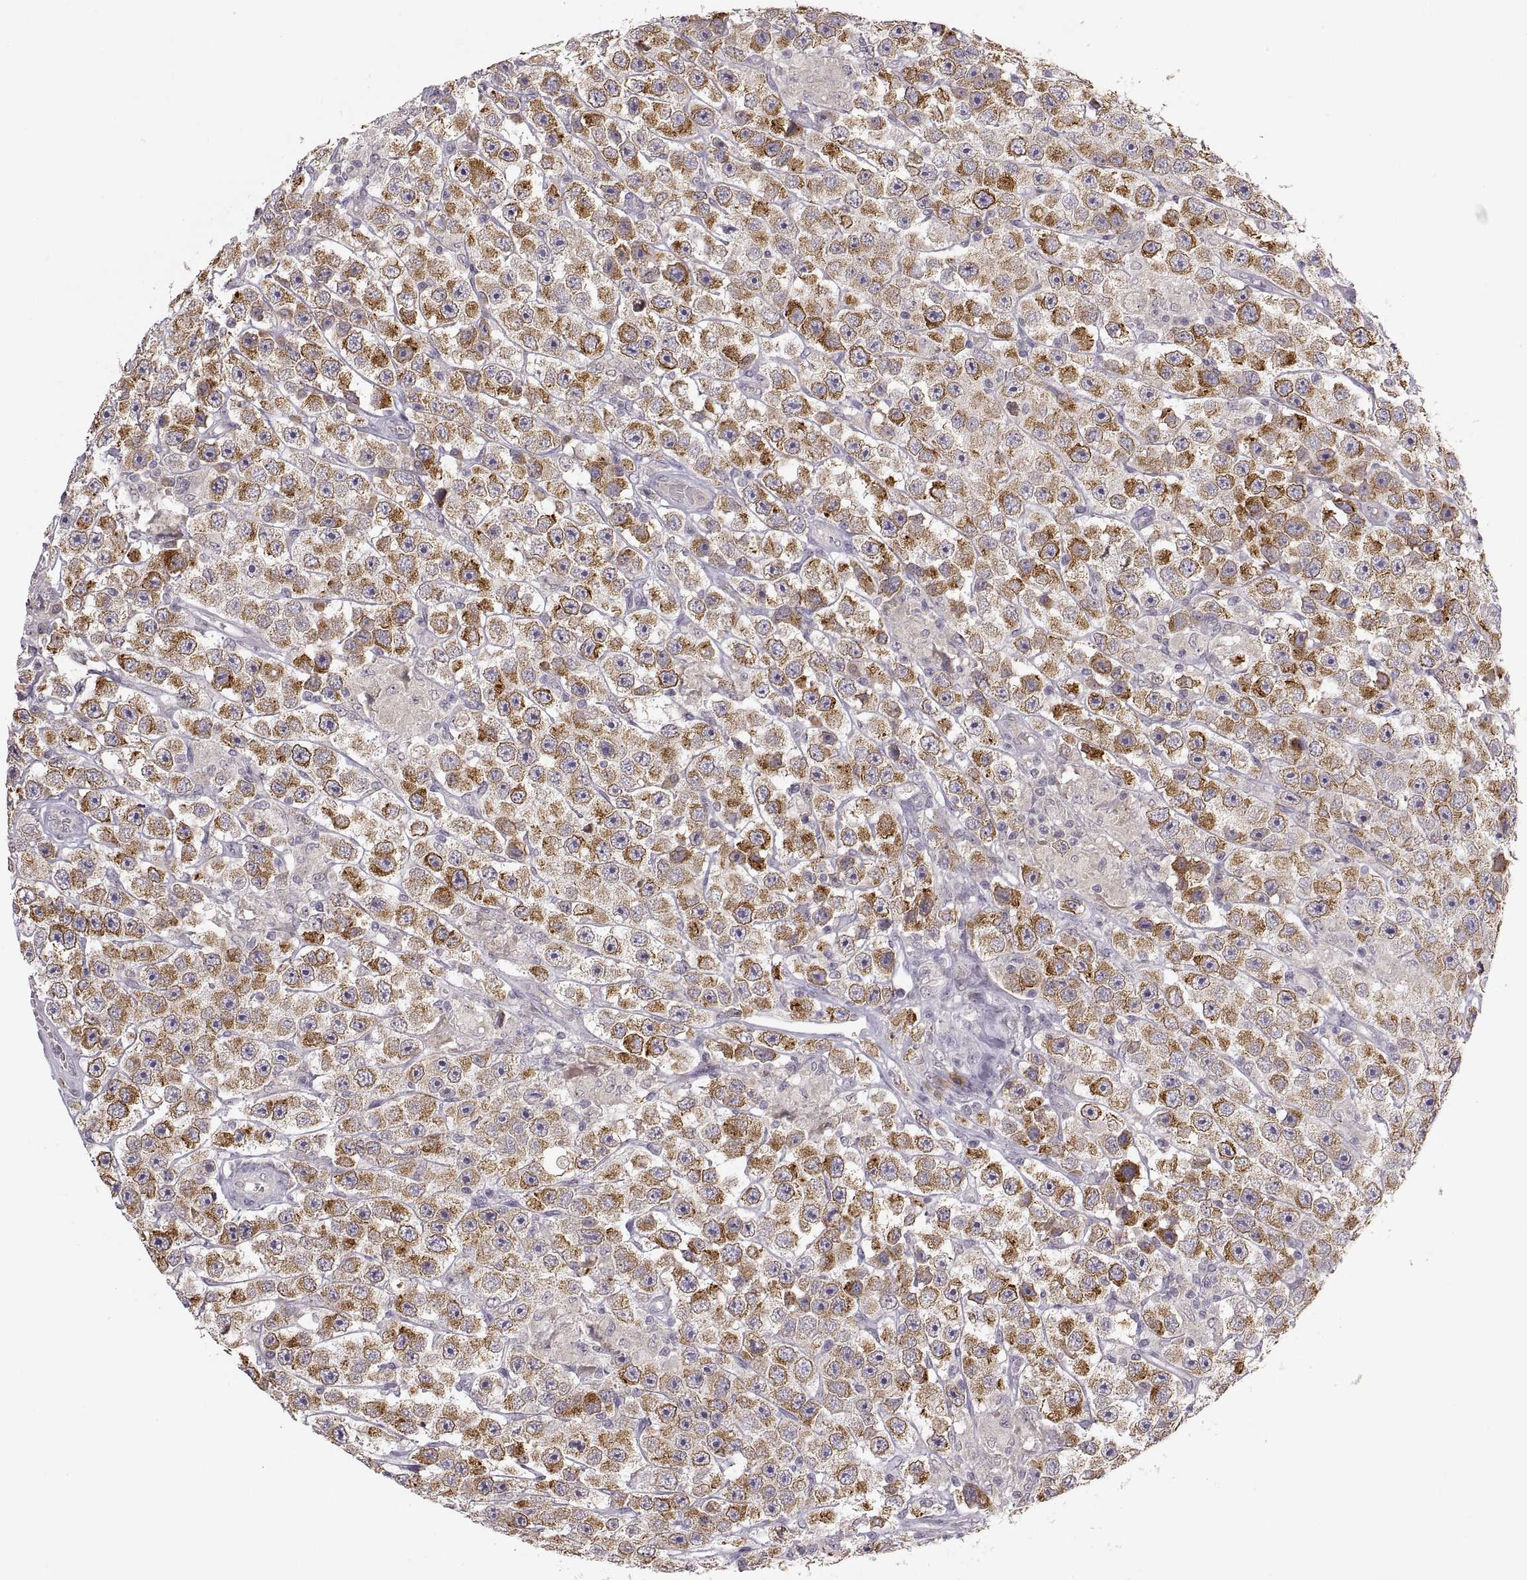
{"staining": {"intensity": "strong", "quantity": ">75%", "location": "cytoplasmic/membranous"}, "tissue": "testis cancer", "cell_type": "Tumor cells", "image_type": "cancer", "snomed": [{"axis": "morphology", "description": "Seminoma, NOS"}, {"axis": "topography", "description": "Testis"}], "caption": "The photomicrograph reveals immunohistochemical staining of testis seminoma. There is strong cytoplasmic/membranous staining is seen in approximately >75% of tumor cells.", "gene": "HMGCR", "patient": {"sex": "male", "age": 45}}